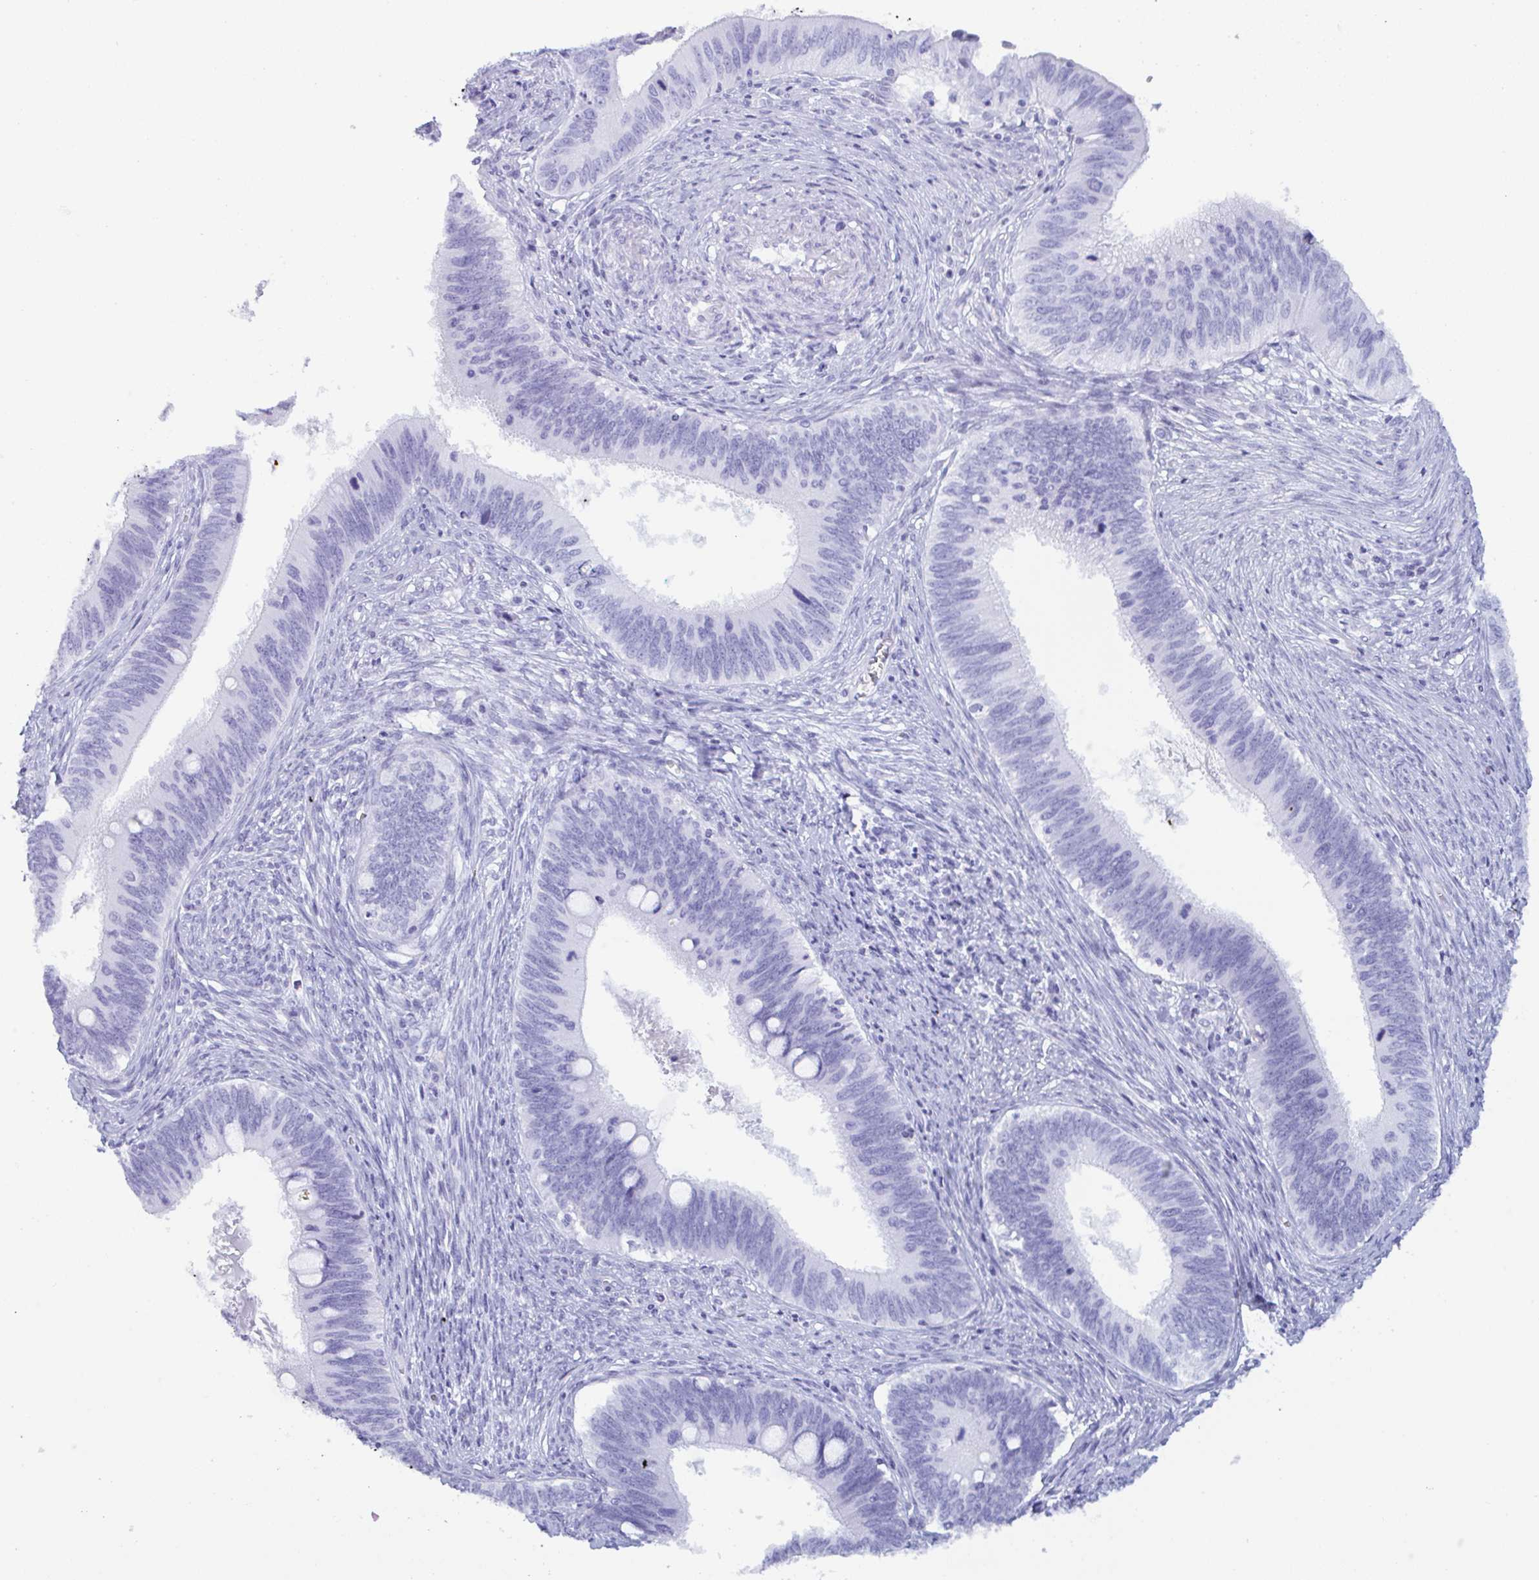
{"staining": {"intensity": "negative", "quantity": "none", "location": "none"}, "tissue": "cervical cancer", "cell_type": "Tumor cells", "image_type": "cancer", "snomed": [{"axis": "morphology", "description": "Adenocarcinoma, NOS"}, {"axis": "topography", "description": "Cervix"}], "caption": "This is an immunohistochemistry (IHC) photomicrograph of human adenocarcinoma (cervical). There is no expression in tumor cells.", "gene": "MRGPRG", "patient": {"sex": "female", "age": 42}}